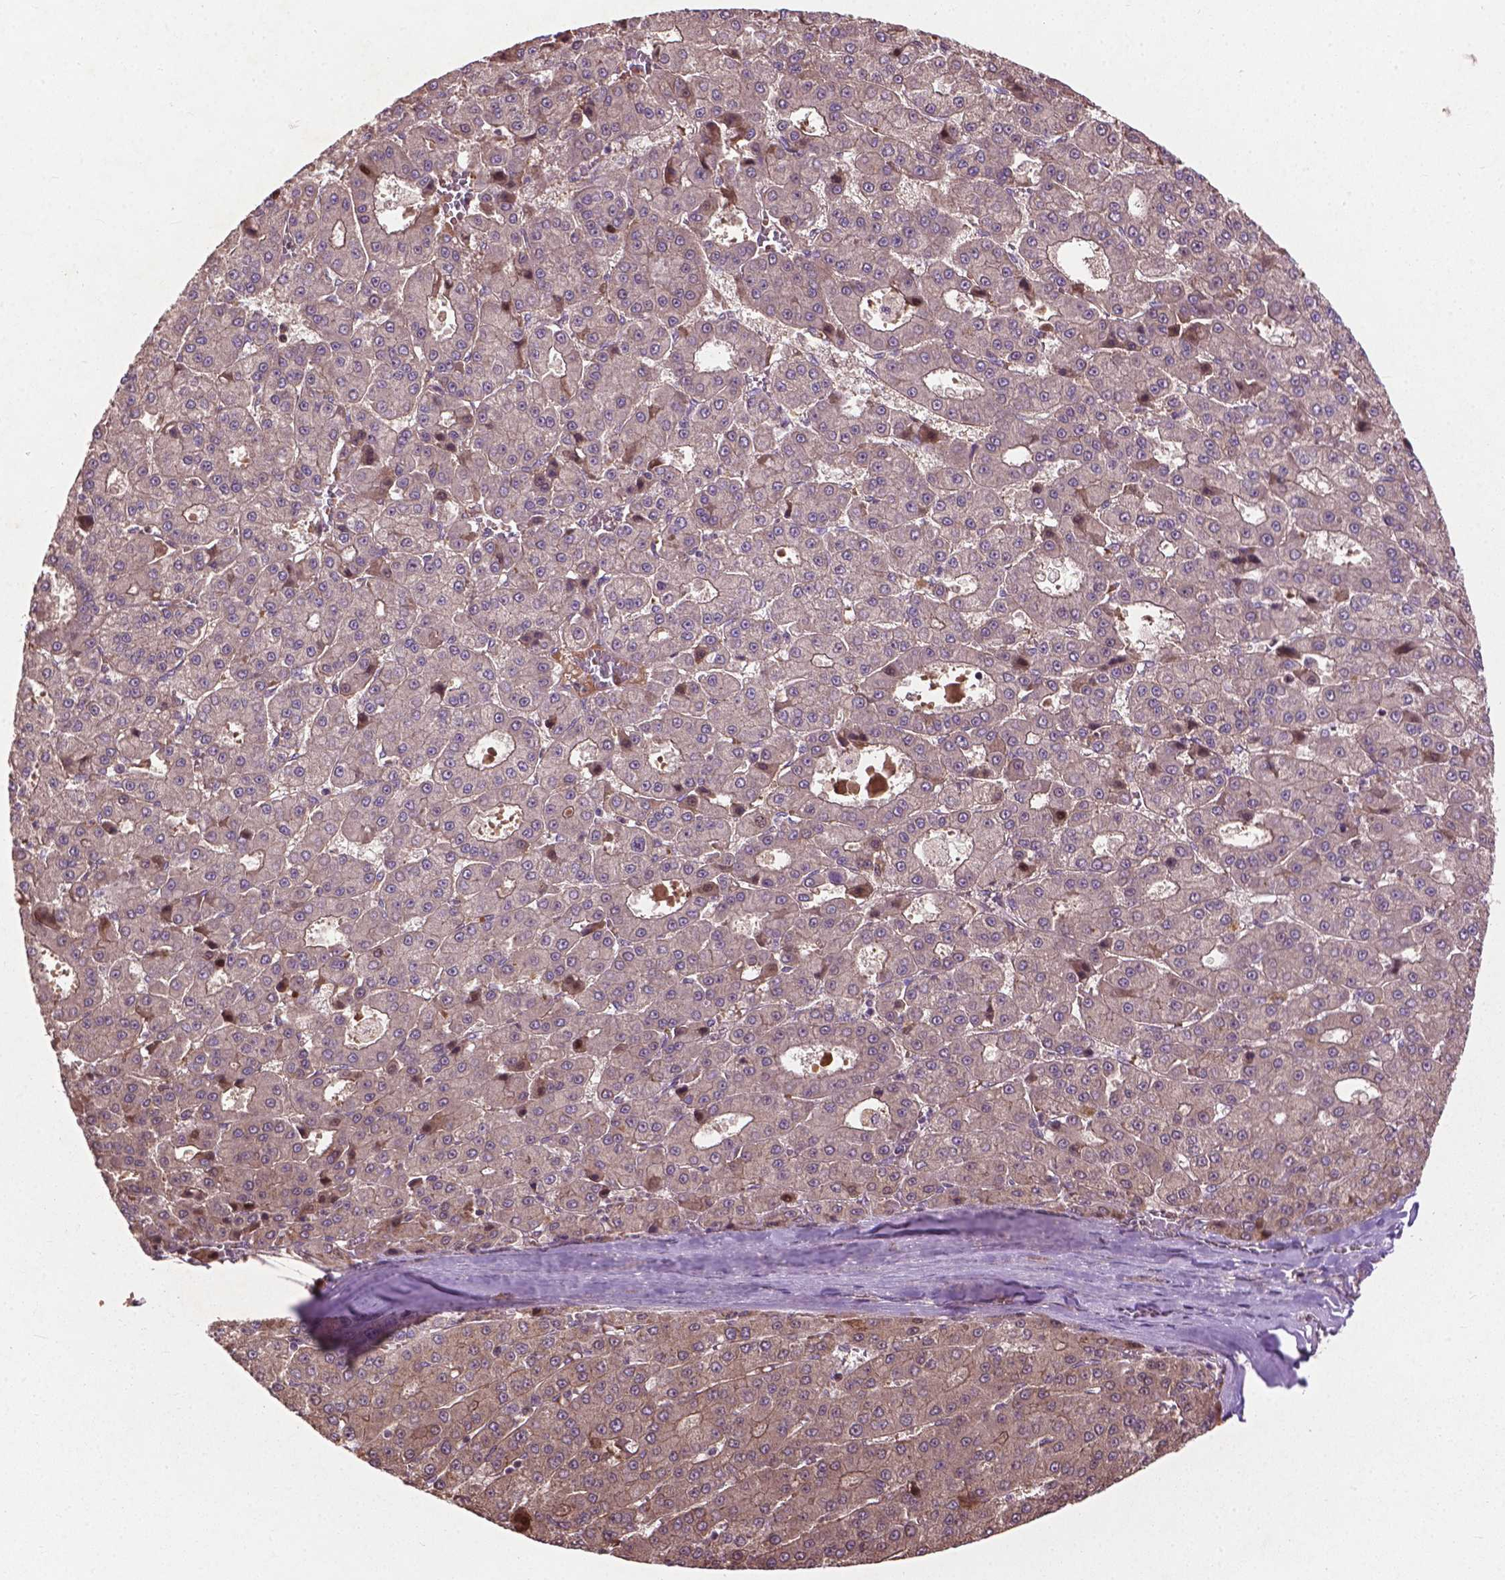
{"staining": {"intensity": "moderate", "quantity": "<25%", "location": "nuclear"}, "tissue": "liver cancer", "cell_type": "Tumor cells", "image_type": "cancer", "snomed": [{"axis": "morphology", "description": "Carcinoma, Hepatocellular, NOS"}, {"axis": "topography", "description": "Liver"}], "caption": "There is low levels of moderate nuclear expression in tumor cells of liver cancer (hepatocellular carcinoma), as demonstrated by immunohistochemical staining (brown color).", "gene": "B3GALNT2", "patient": {"sex": "male", "age": 70}}